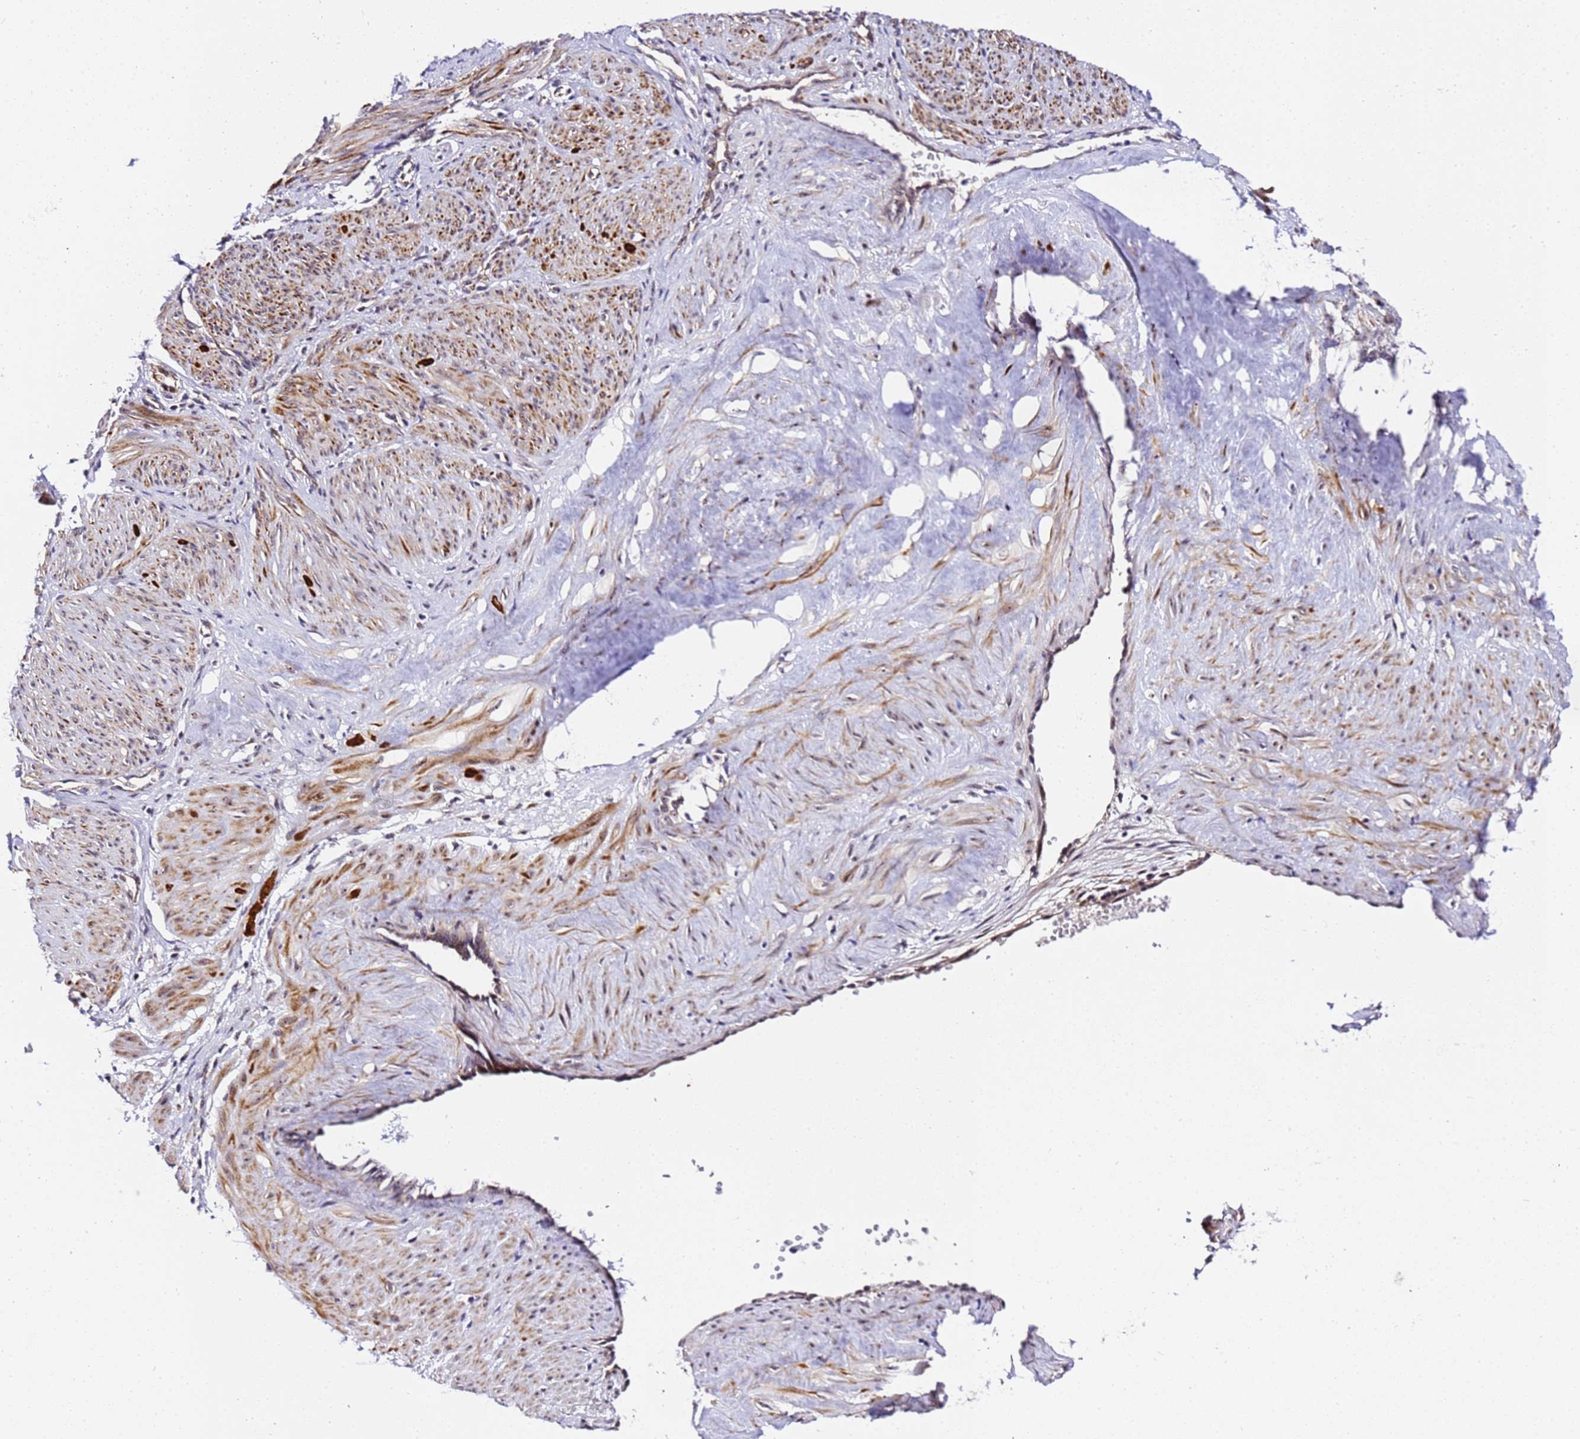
{"staining": {"intensity": "moderate", "quantity": ">75%", "location": "cytoplasmic/membranous"}, "tissue": "smooth muscle", "cell_type": "Smooth muscle cells", "image_type": "normal", "snomed": [{"axis": "morphology", "description": "Normal tissue, NOS"}, {"axis": "topography", "description": "Endometrium"}], "caption": "A photomicrograph of smooth muscle stained for a protein exhibits moderate cytoplasmic/membranous brown staining in smooth muscle cells. The staining was performed using DAB (3,3'-diaminobenzidine) to visualize the protein expression in brown, while the nuclei were stained in blue with hematoxylin (Magnification: 20x).", "gene": "SLX4IP", "patient": {"sex": "female", "age": 33}}